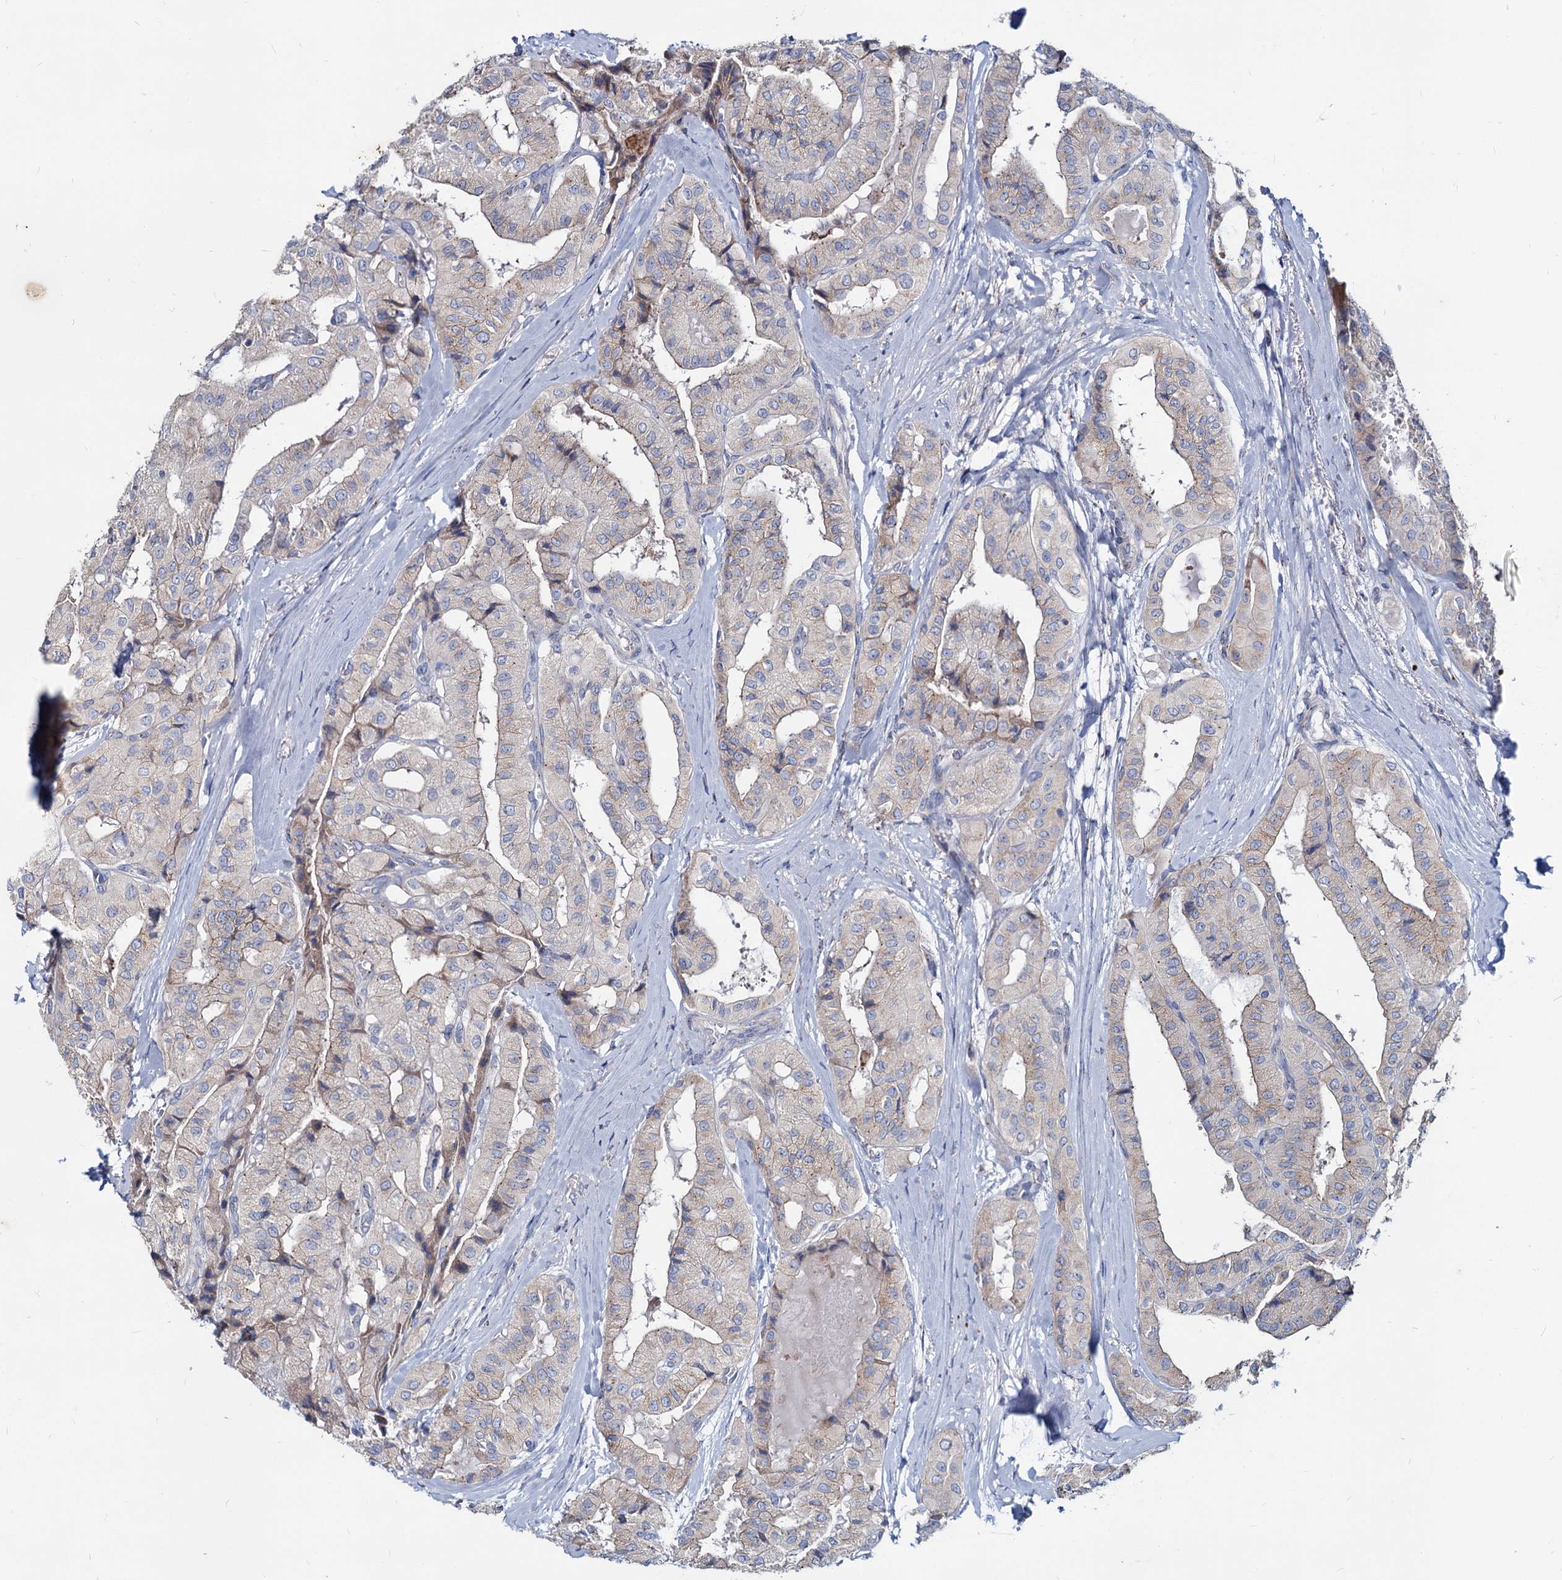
{"staining": {"intensity": "negative", "quantity": "none", "location": "none"}, "tissue": "thyroid cancer", "cell_type": "Tumor cells", "image_type": "cancer", "snomed": [{"axis": "morphology", "description": "Papillary adenocarcinoma, NOS"}, {"axis": "topography", "description": "Thyroid gland"}], "caption": "This is a micrograph of immunohistochemistry staining of thyroid cancer (papillary adenocarcinoma), which shows no positivity in tumor cells.", "gene": "AGBL4", "patient": {"sex": "female", "age": 59}}